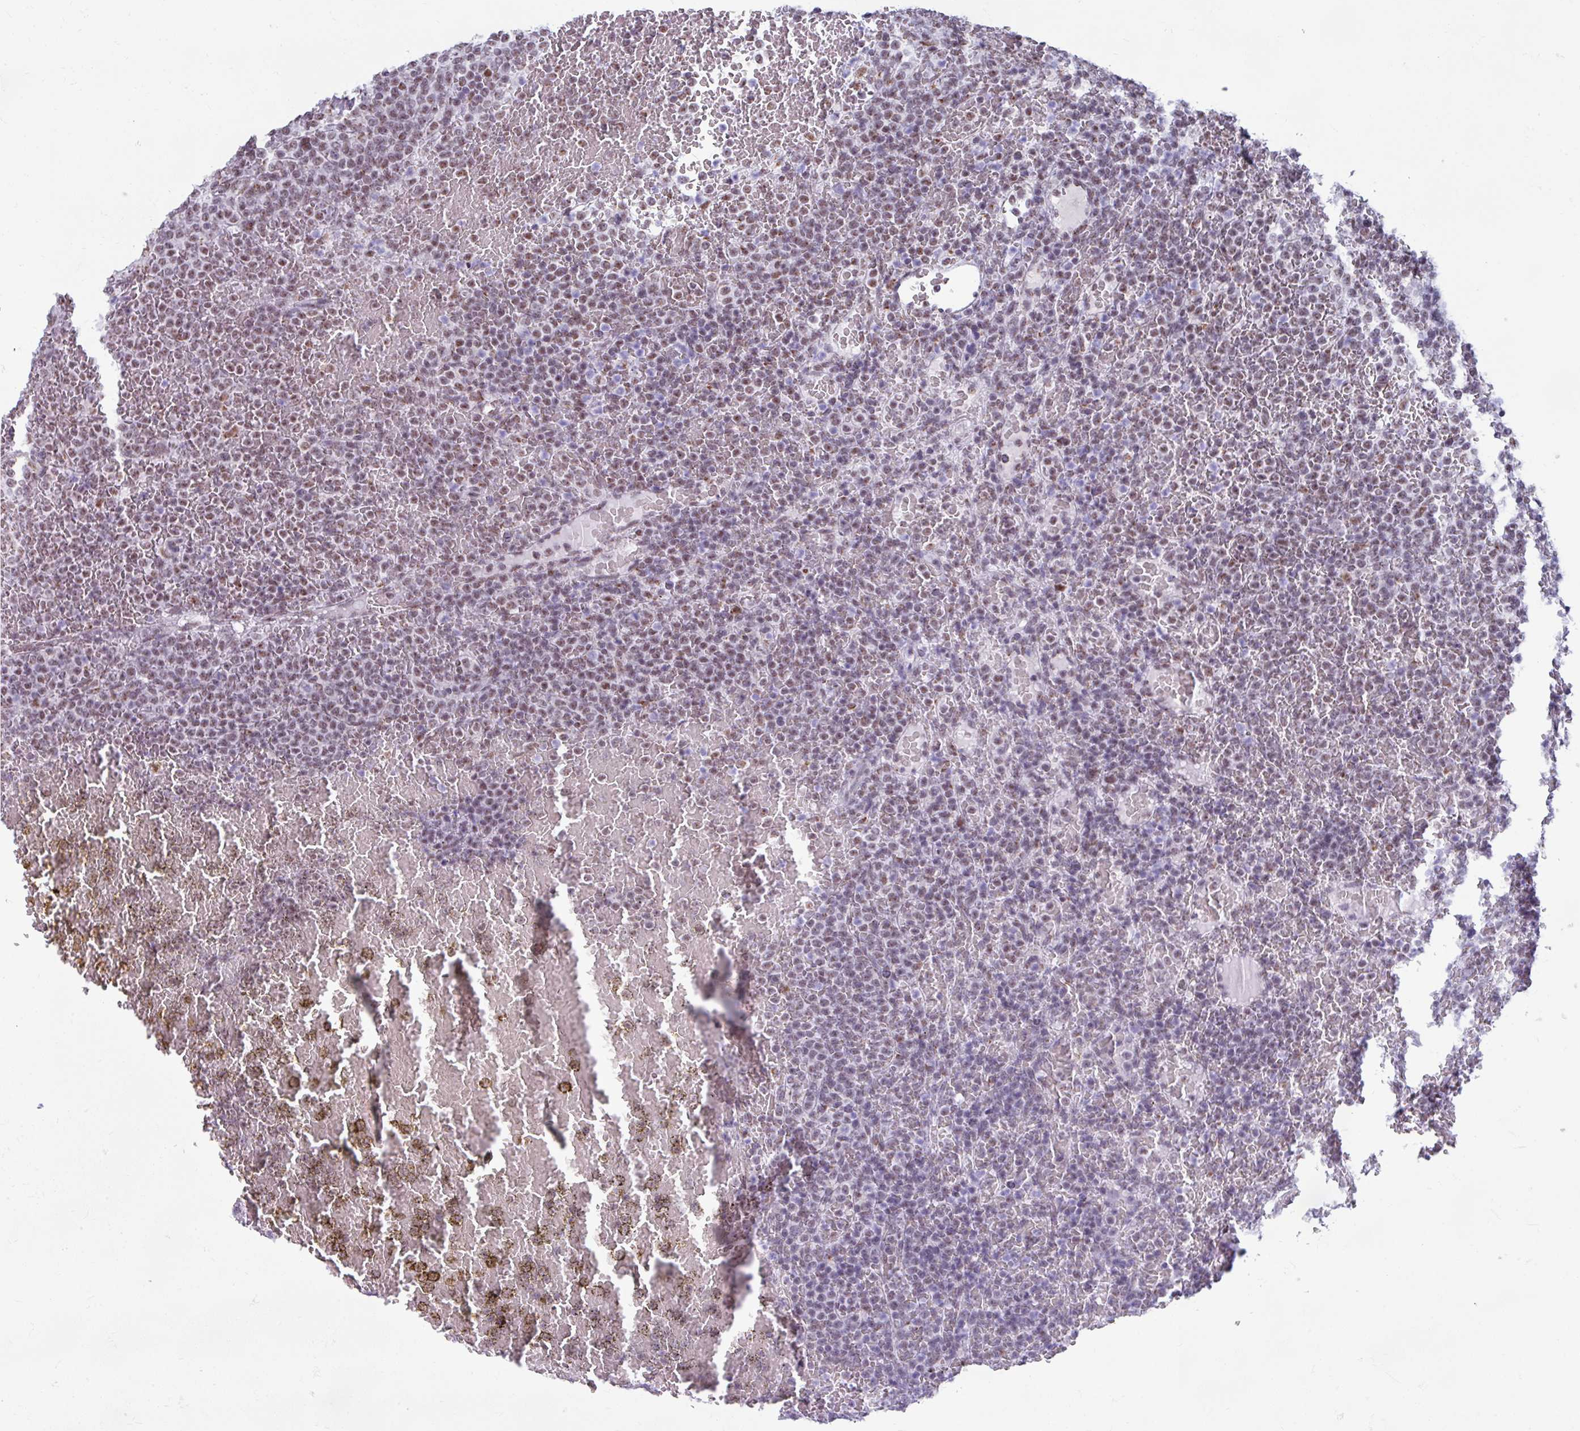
{"staining": {"intensity": "weak", "quantity": "<25%", "location": "nuclear"}, "tissue": "lymphoma", "cell_type": "Tumor cells", "image_type": "cancer", "snomed": [{"axis": "morphology", "description": "Malignant lymphoma, non-Hodgkin's type, Low grade"}, {"axis": "topography", "description": "Spleen"}], "caption": "Immunohistochemistry micrograph of neoplastic tissue: human lymphoma stained with DAB displays no significant protein staining in tumor cells. The staining was performed using DAB to visualize the protein expression in brown, while the nuclei were stained in blue with hematoxylin (Magnification: 20x).", "gene": "PUF60", "patient": {"sex": "male", "age": 60}}